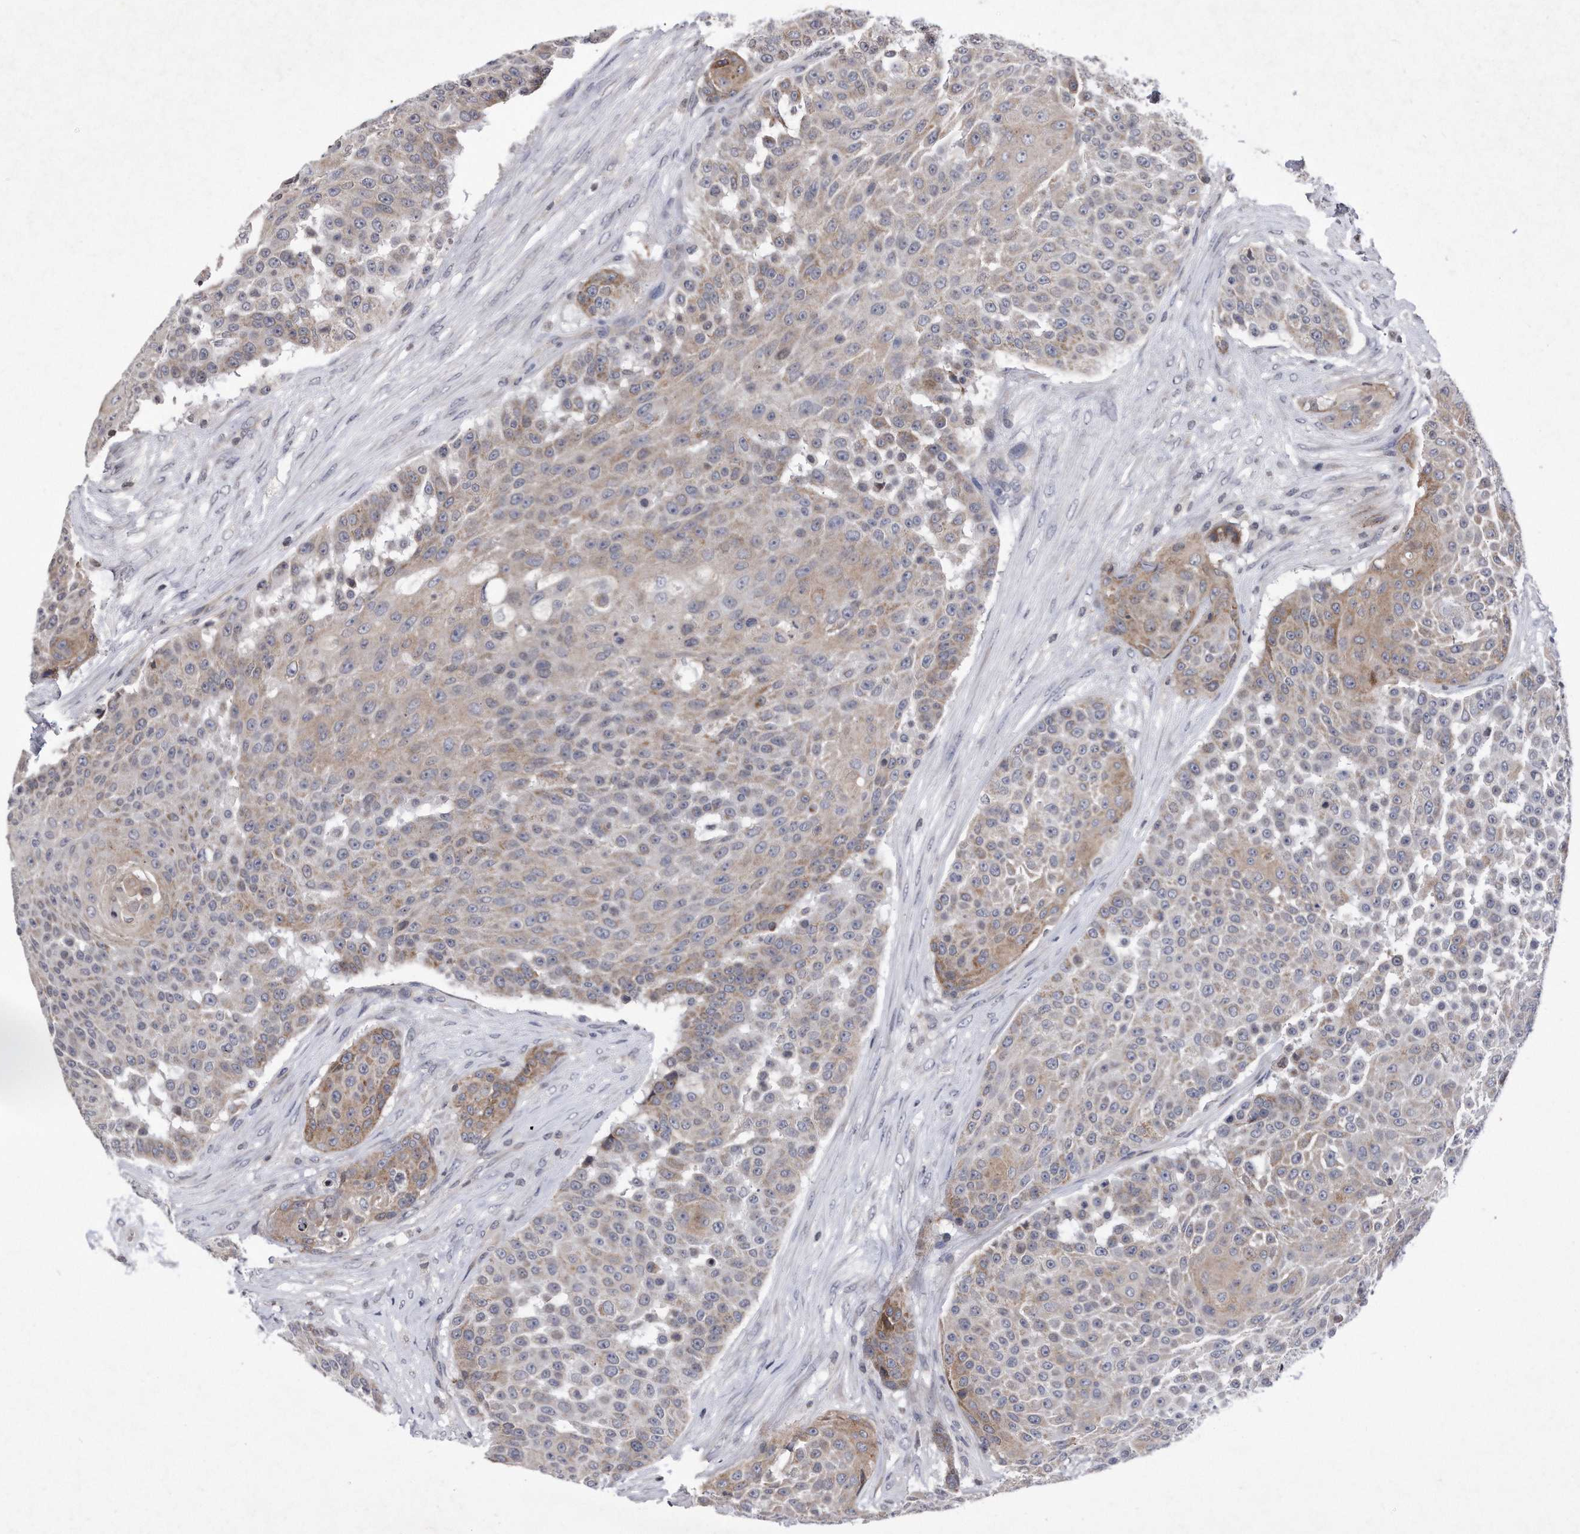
{"staining": {"intensity": "weak", "quantity": "25%-75%", "location": "cytoplasmic/membranous"}, "tissue": "urothelial cancer", "cell_type": "Tumor cells", "image_type": "cancer", "snomed": [{"axis": "morphology", "description": "Urothelial carcinoma, High grade"}, {"axis": "topography", "description": "Urinary bladder"}], "caption": "Protein analysis of urothelial cancer tissue shows weak cytoplasmic/membranous staining in about 25%-75% of tumor cells.", "gene": "DAB1", "patient": {"sex": "female", "age": 63}}